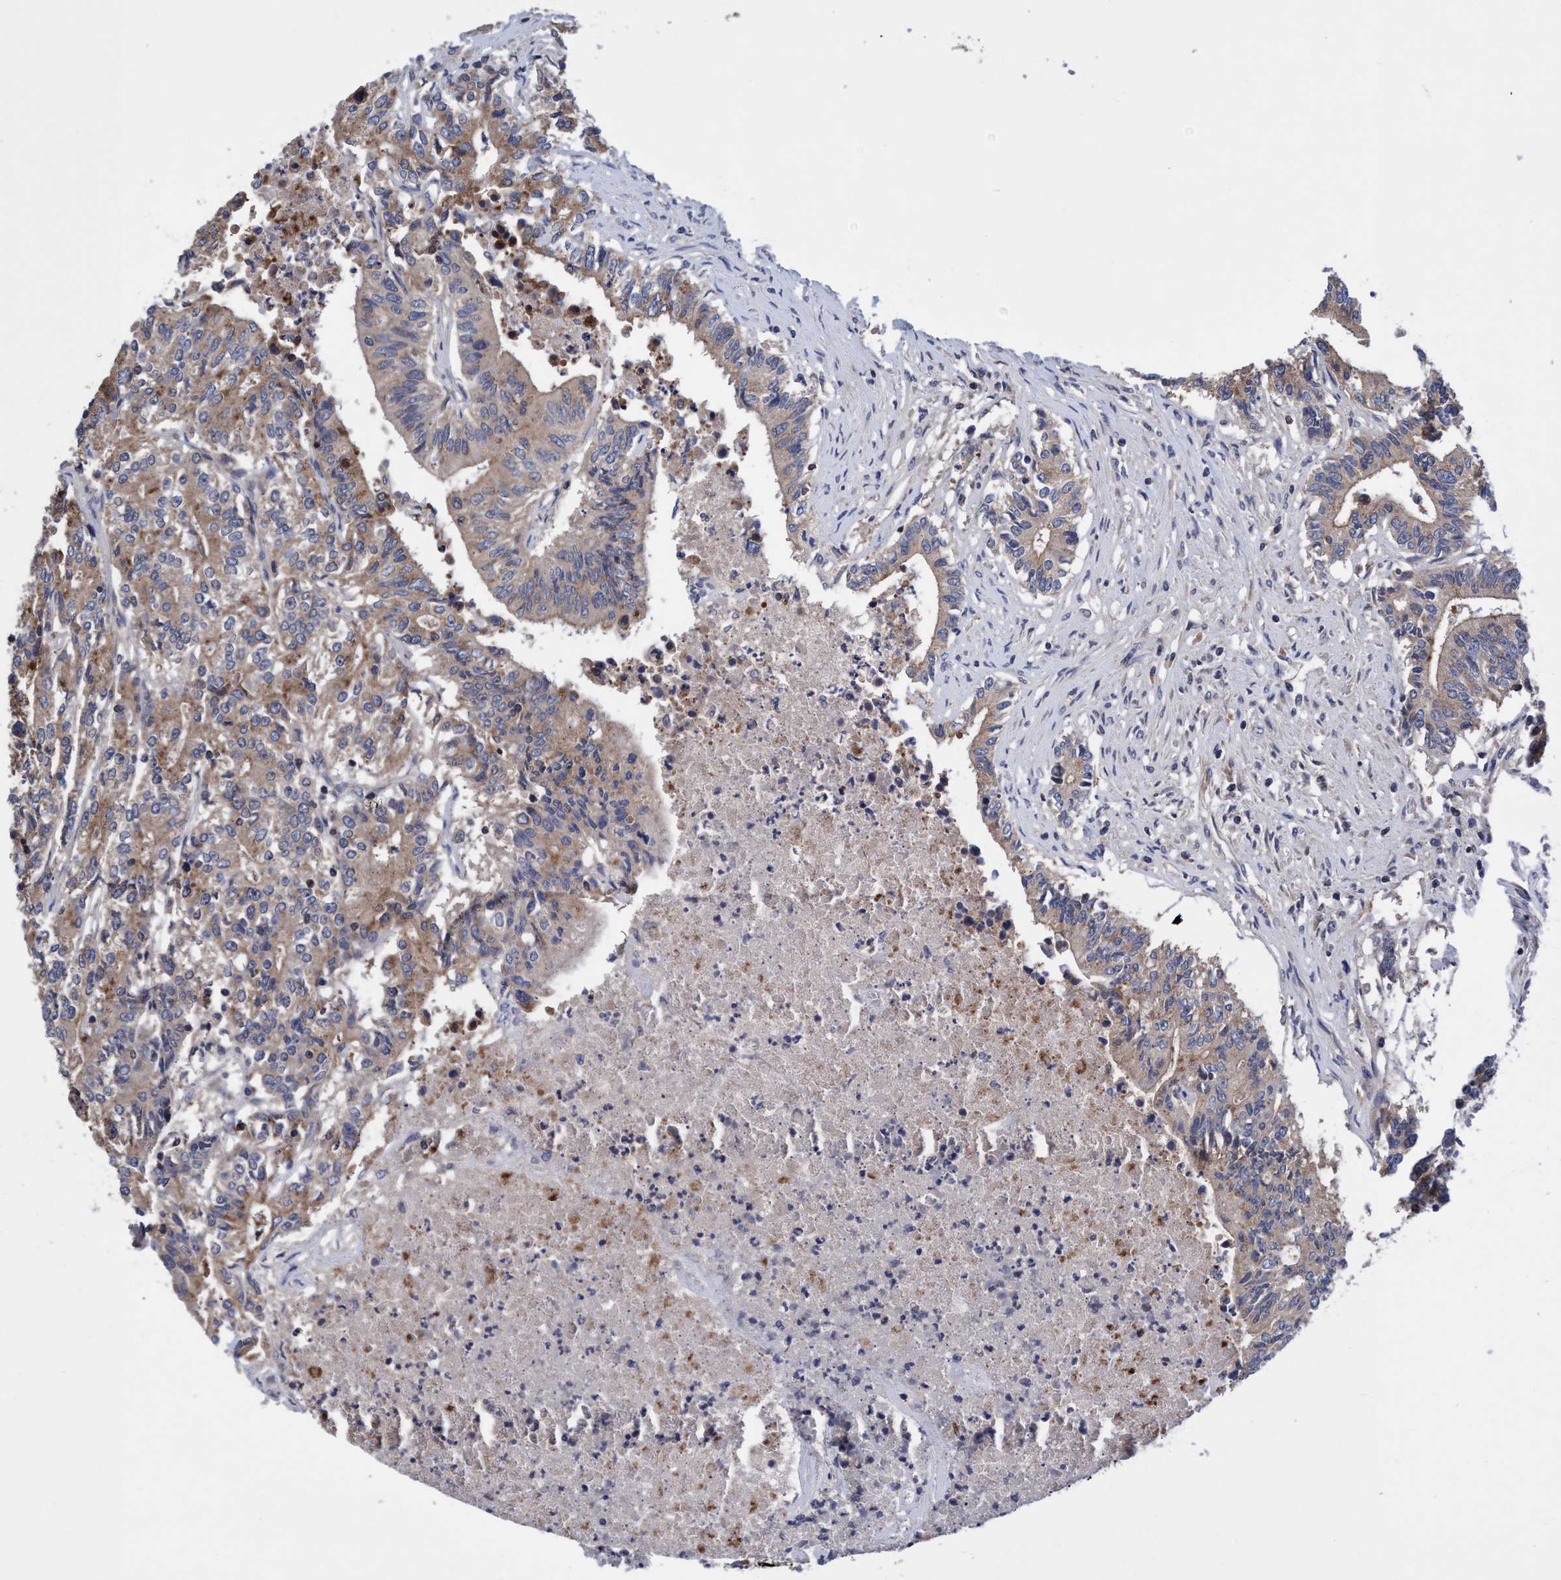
{"staining": {"intensity": "weak", "quantity": ">75%", "location": "cytoplasmic/membranous"}, "tissue": "colorectal cancer", "cell_type": "Tumor cells", "image_type": "cancer", "snomed": [{"axis": "morphology", "description": "Adenocarcinoma, NOS"}, {"axis": "topography", "description": "Colon"}], "caption": "Colorectal adenocarcinoma tissue exhibits weak cytoplasmic/membranous staining in approximately >75% of tumor cells, visualized by immunohistochemistry.", "gene": "CALCOCO2", "patient": {"sex": "female", "age": 77}}